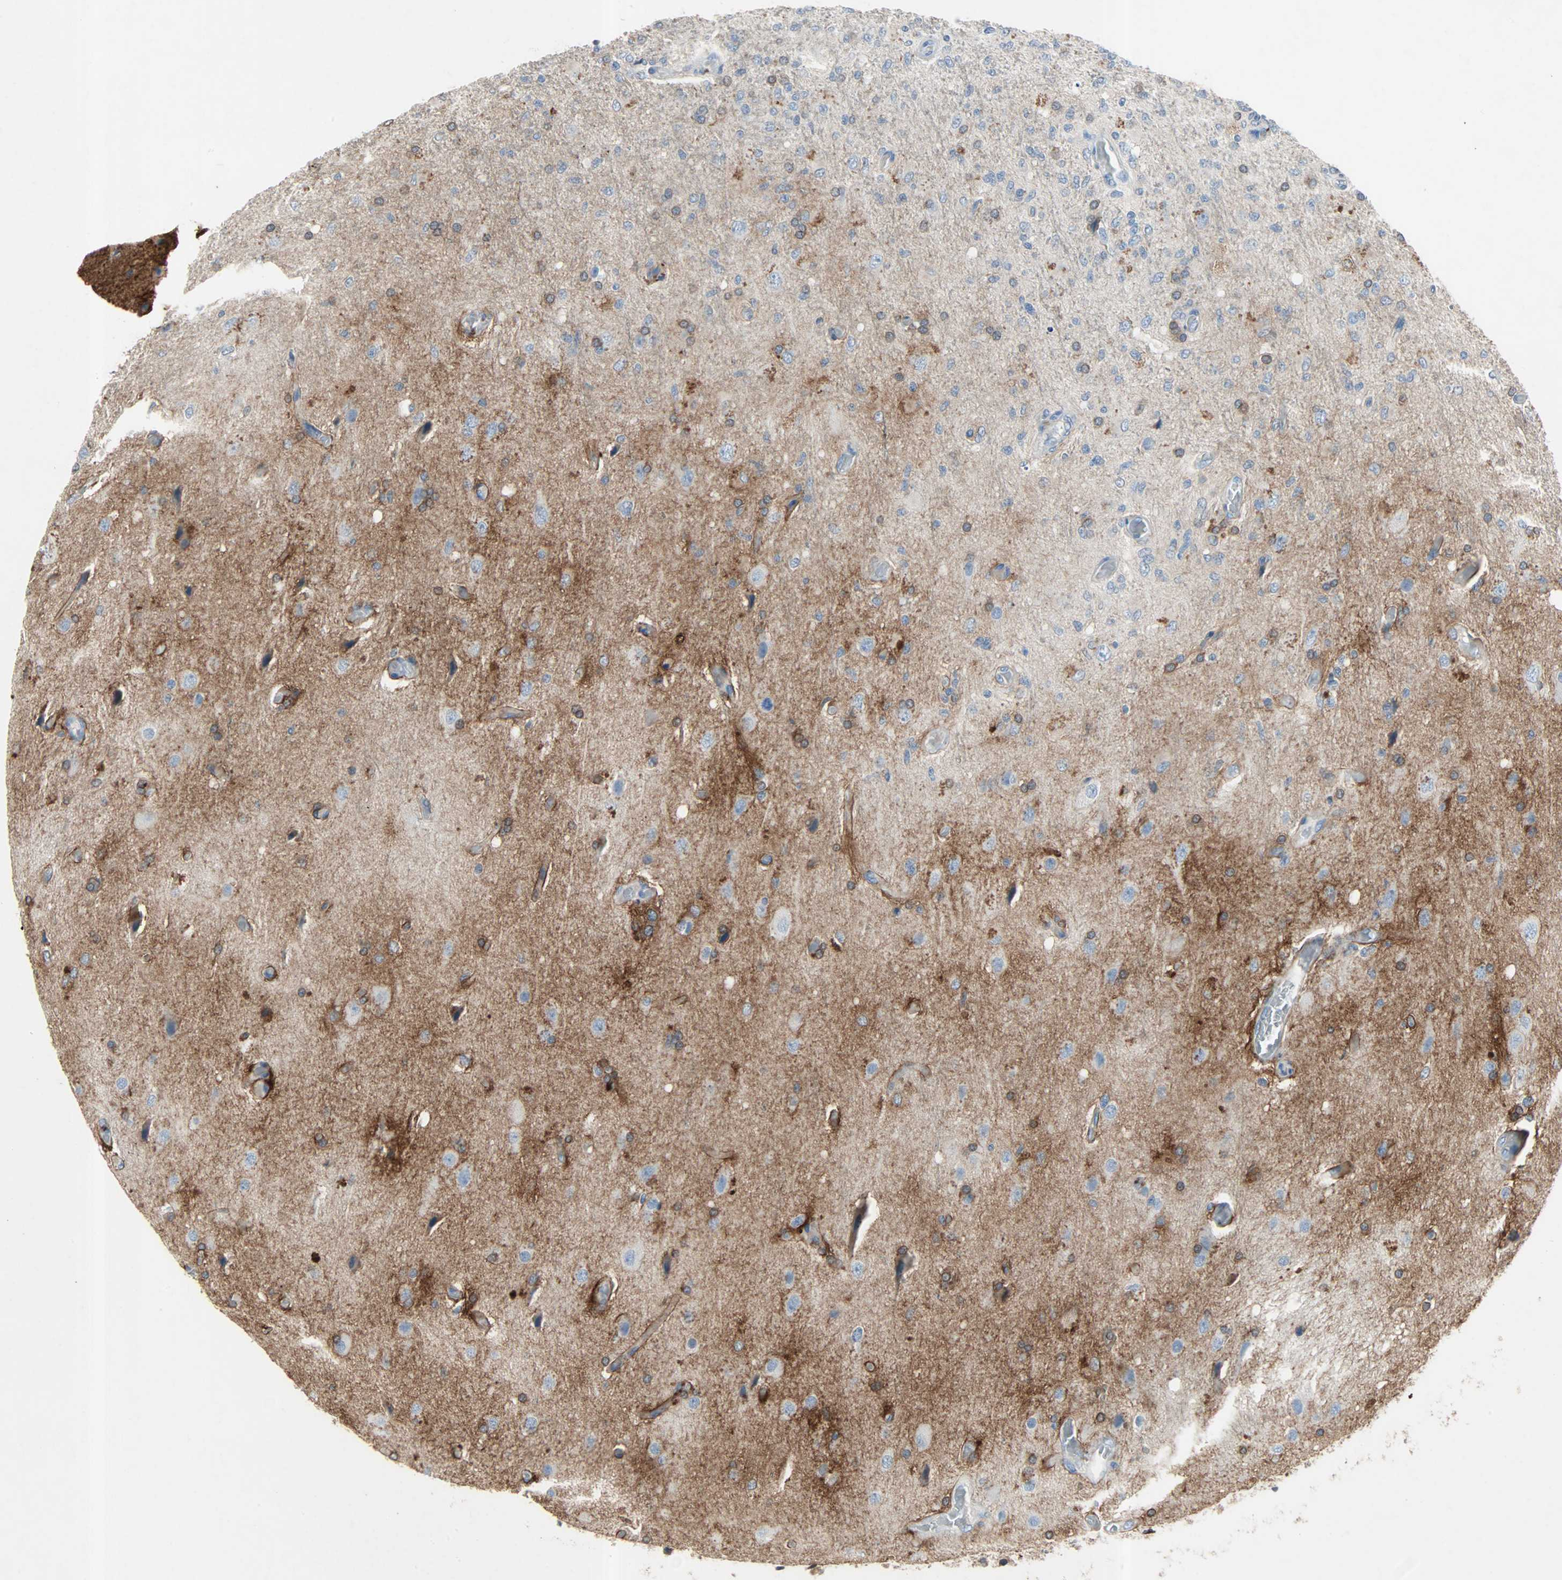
{"staining": {"intensity": "moderate", "quantity": "<25%", "location": "cytoplasmic/membranous"}, "tissue": "glioma", "cell_type": "Tumor cells", "image_type": "cancer", "snomed": [{"axis": "morphology", "description": "Normal tissue, NOS"}, {"axis": "morphology", "description": "Glioma, malignant, High grade"}, {"axis": "topography", "description": "Cerebral cortex"}], "caption": "Malignant glioma (high-grade) stained with IHC reveals moderate cytoplasmic/membranous staining in about <25% of tumor cells. (Brightfield microscopy of DAB IHC at high magnification).", "gene": "PCDHB2", "patient": {"sex": "male", "age": 77}}